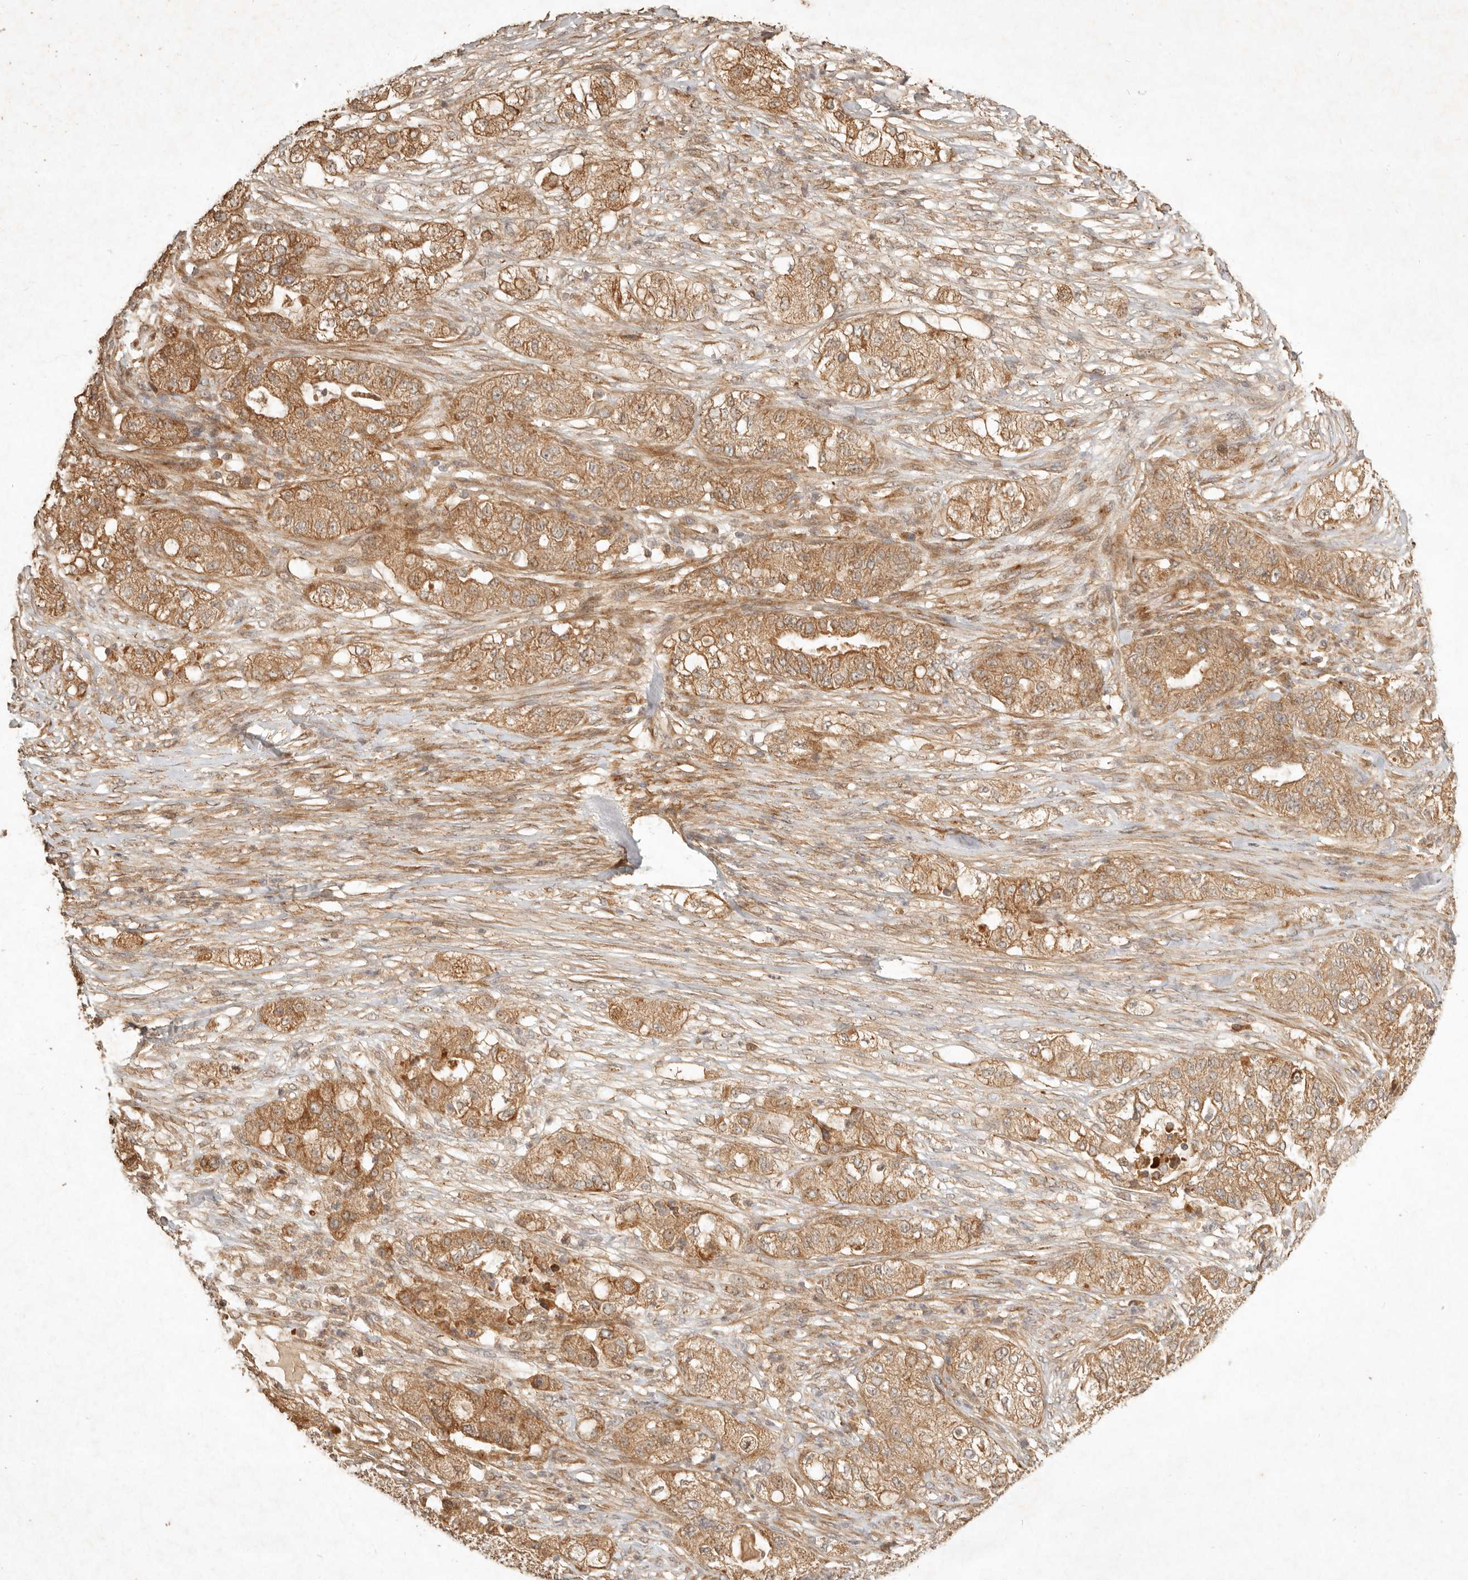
{"staining": {"intensity": "moderate", "quantity": ">75%", "location": "cytoplasmic/membranous"}, "tissue": "pancreatic cancer", "cell_type": "Tumor cells", "image_type": "cancer", "snomed": [{"axis": "morphology", "description": "Adenocarcinoma, NOS"}, {"axis": "topography", "description": "Pancreas"}], "caption": "There is medium levels of moderate cytoplasmic/membranous positivity in tumor cells of pancreatic cancer (adenocarcinoma), as demonstrated by immunohistochemical staining (brown color).", "gene": "CLEC4C", "patient": {"sex": "female", "age": 78}}